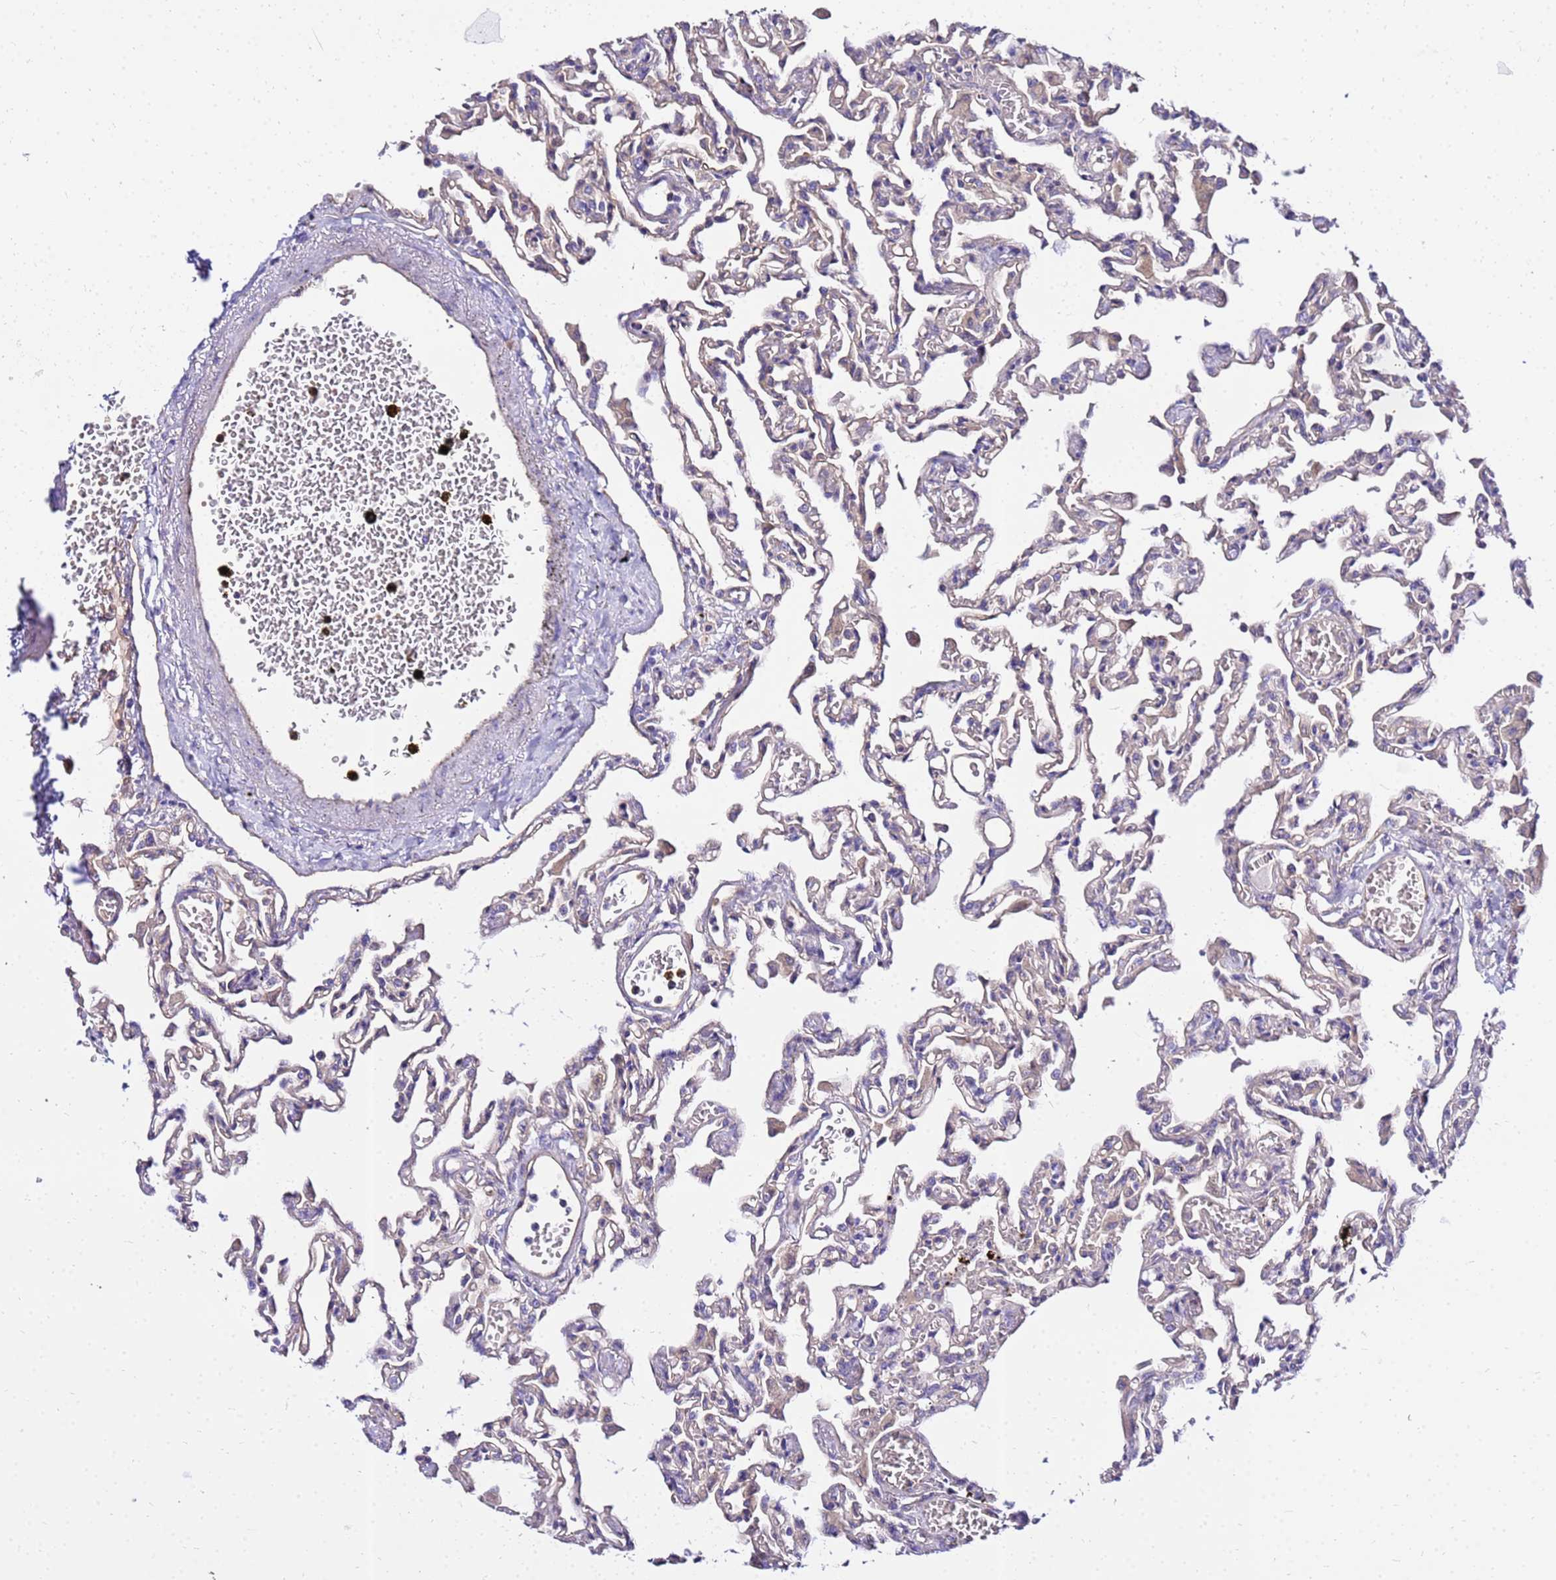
{"staining": {"intensity": "negative", "quantity": "none", "location": "none"}, "tissue": "lung", "cell_type": "Alveolar cells", "image_type": "normal", "snomed": [{"axis": "morphology", "description": "Normal tissue, NOS"}, {"axis": "topography", "description": "Bronchus"}, {"axis": "topography", "description": "Lung"}], "caption": "Immunohistochemical staining of unremarkable human lung reveals no significant positivity in alveolar cells. (DAB (3,3'-diaminobenzidine) immunohistochemistry (IHC) with hematoxylin counter stain).", "gene": "HERC5", "patient": {"sex": "female", "age": 49}}